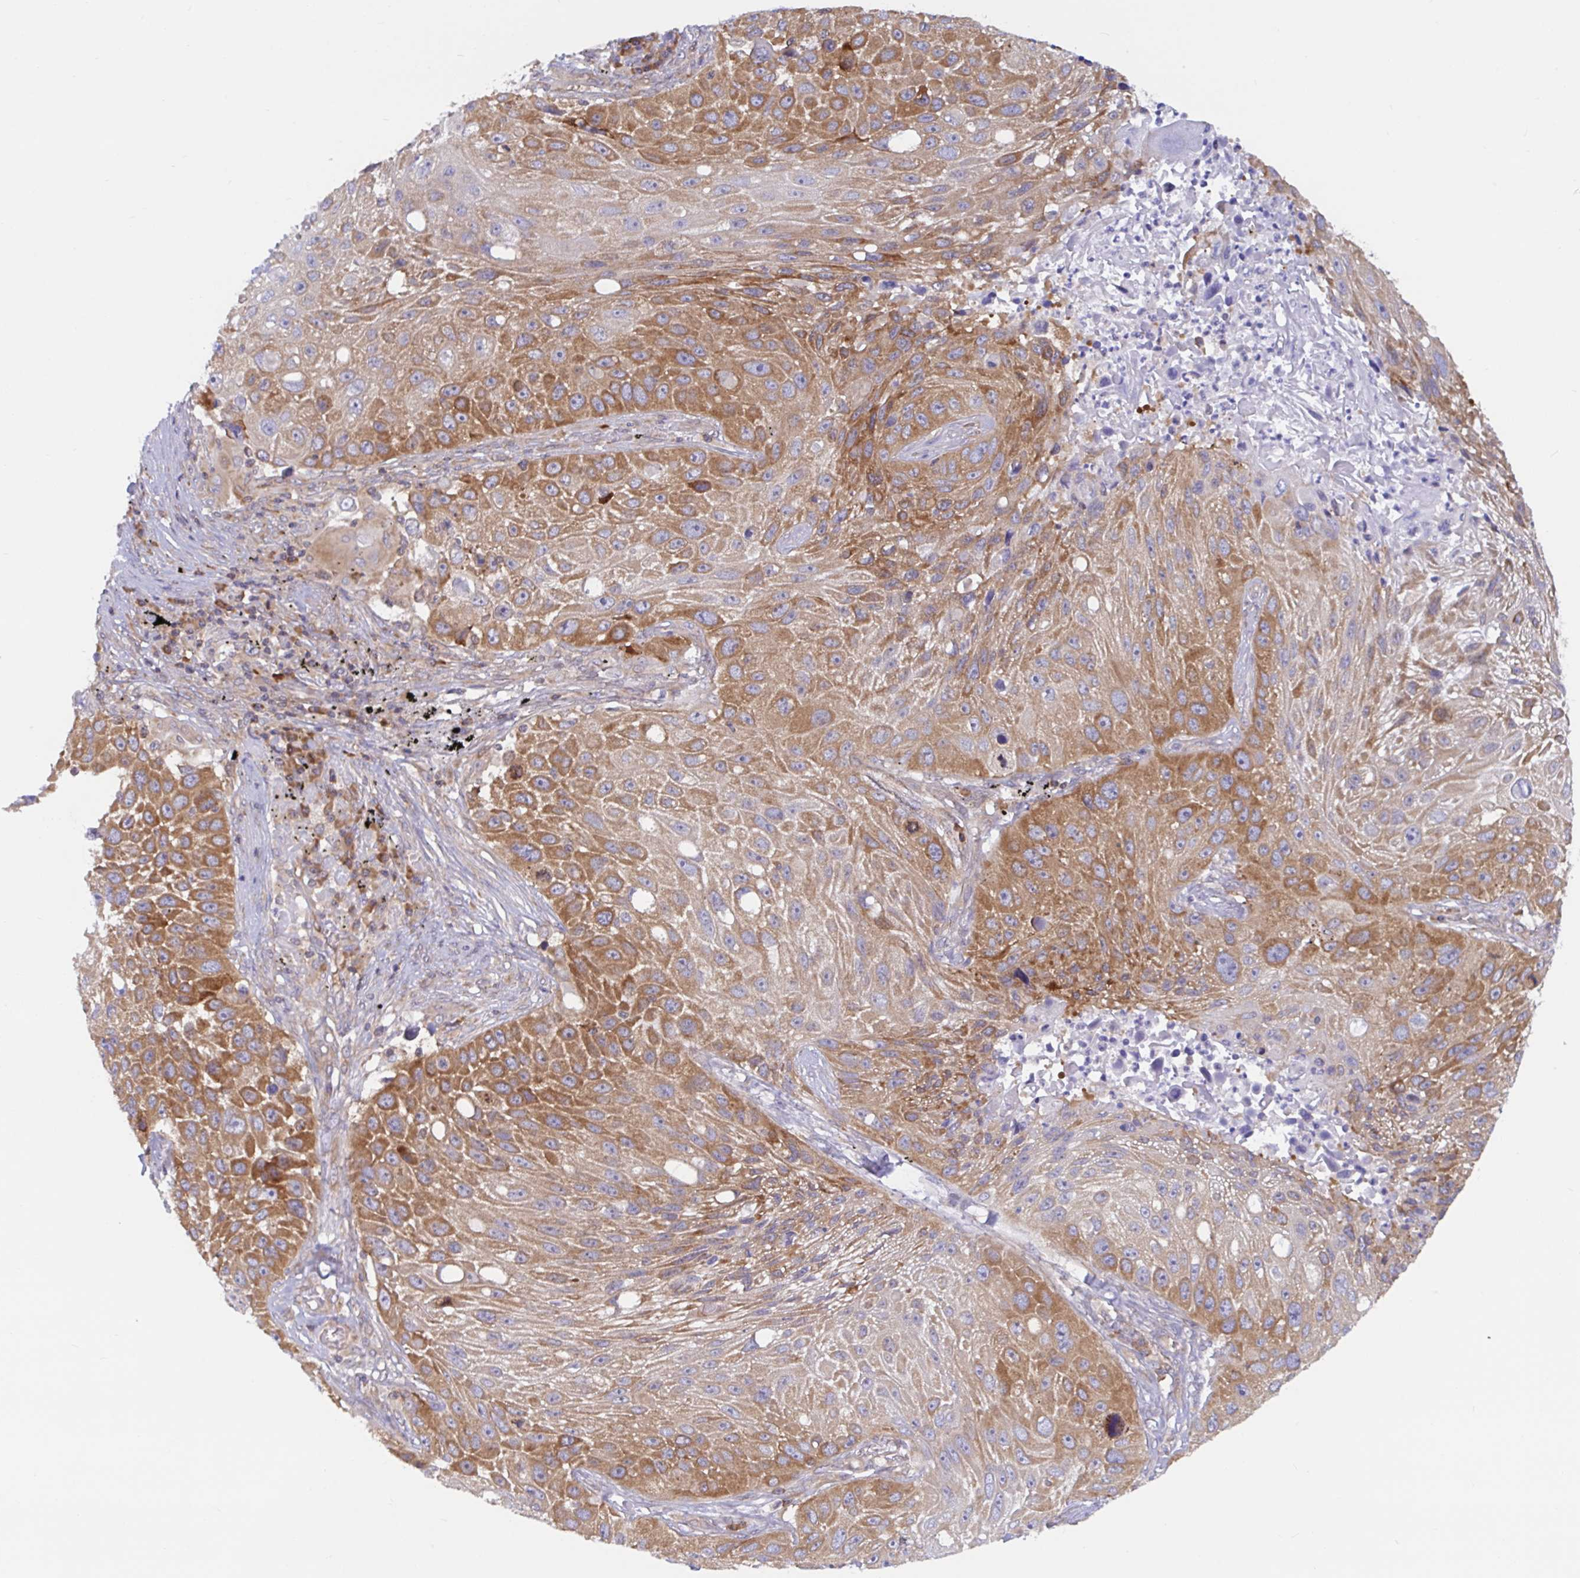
{"staining": {"intensity": "moderate", "quantity": ">75%", "location": "cytoplasmic/membranous"}, "tissue": "lung cancer", "cell_type": "Tumor cells", "image_type": "cancer", "snomed": [{"axis": "morphology", "description": "Normal morphology"}, {"axis": "morphology", "description": "Squamous cell carcinoma, NOS"}, {"axis": "topography", "description": "Lymph node"}, {"axis": "topography", "description": "Lung"}], "caption": "An image showing moderate cytoplasmic/membranous expression in approximately >75% of tumor cells in lung cancer, as visualized by brown immunohistochemical staining.", "gene": "LARP1", "patient": {"sex": "male", "age": 67}}